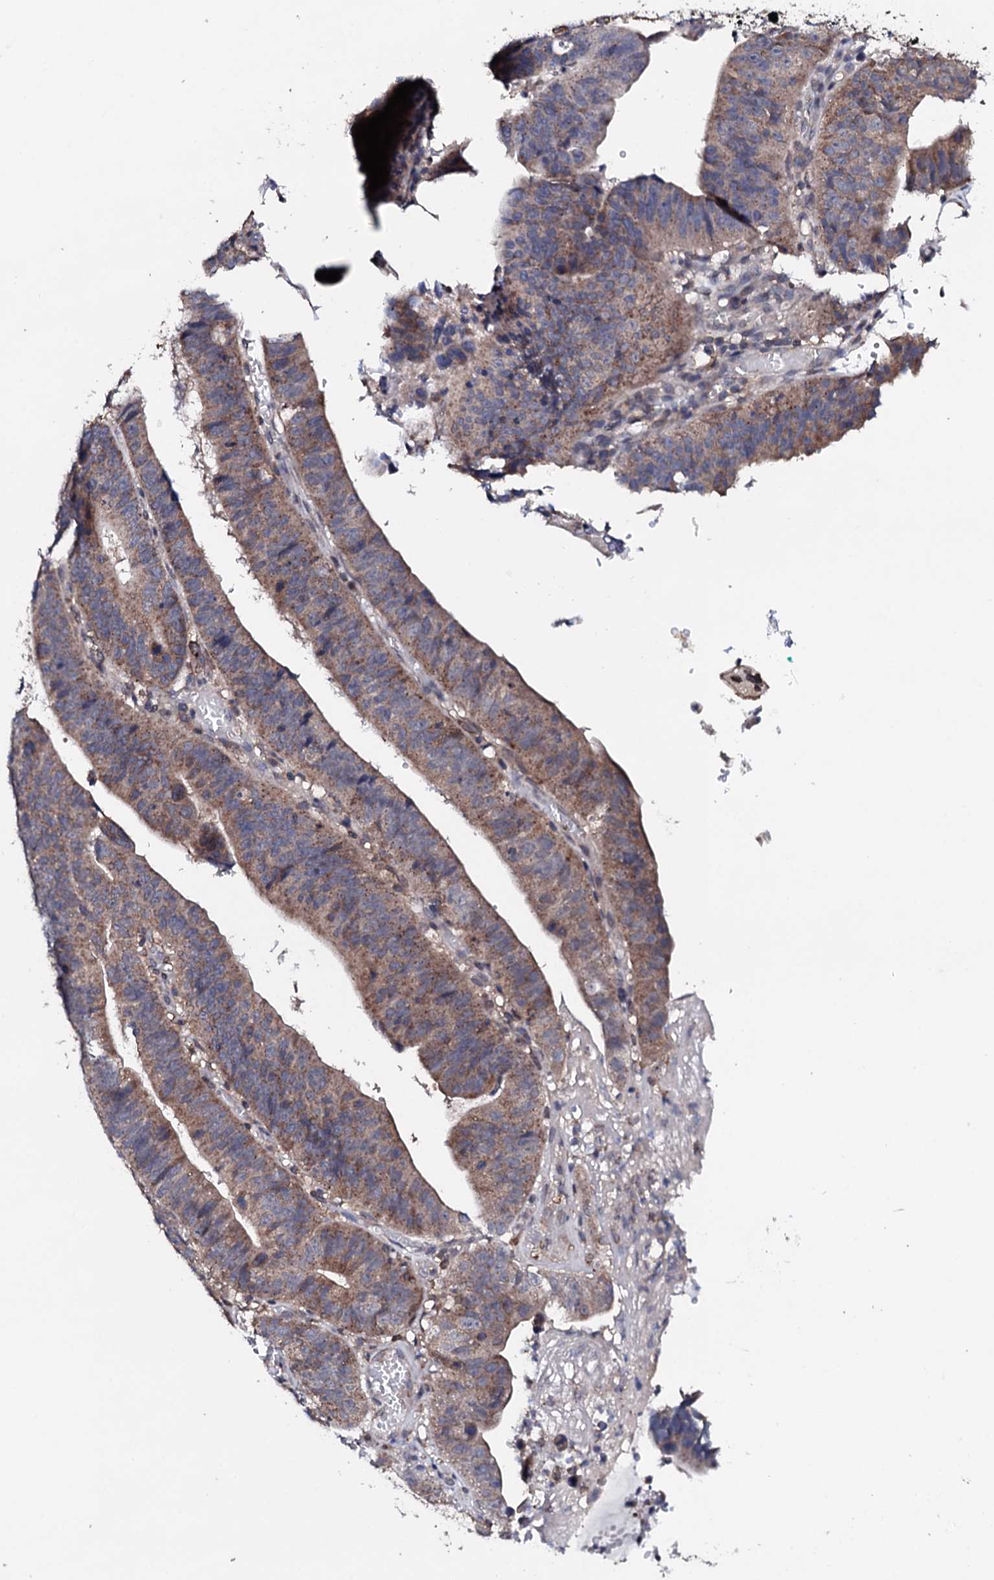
{"staining": {"intensity": "moderate", "quantity": "<25%", "location": "cytoplasmic/membranous"}, "tissue": "stomach cancer", "cell_type": "Tumor cells", "image_type": "cancer", "snomed": [{"axis": "morphology", "description": "Adenocarcinoma, NOS"}, {"axis": "topography", "description": "Stomach"}], "caption": "Stomach cancer stained with DAB (3,3'-diaminobenzidine) immunohistochemistry reveals low levels of moderate cytoplasmic/membranous staining in approximately <25% of tumor cells.", "gene": "EDC3", "patient": {"sex": "male", "age": 59}}